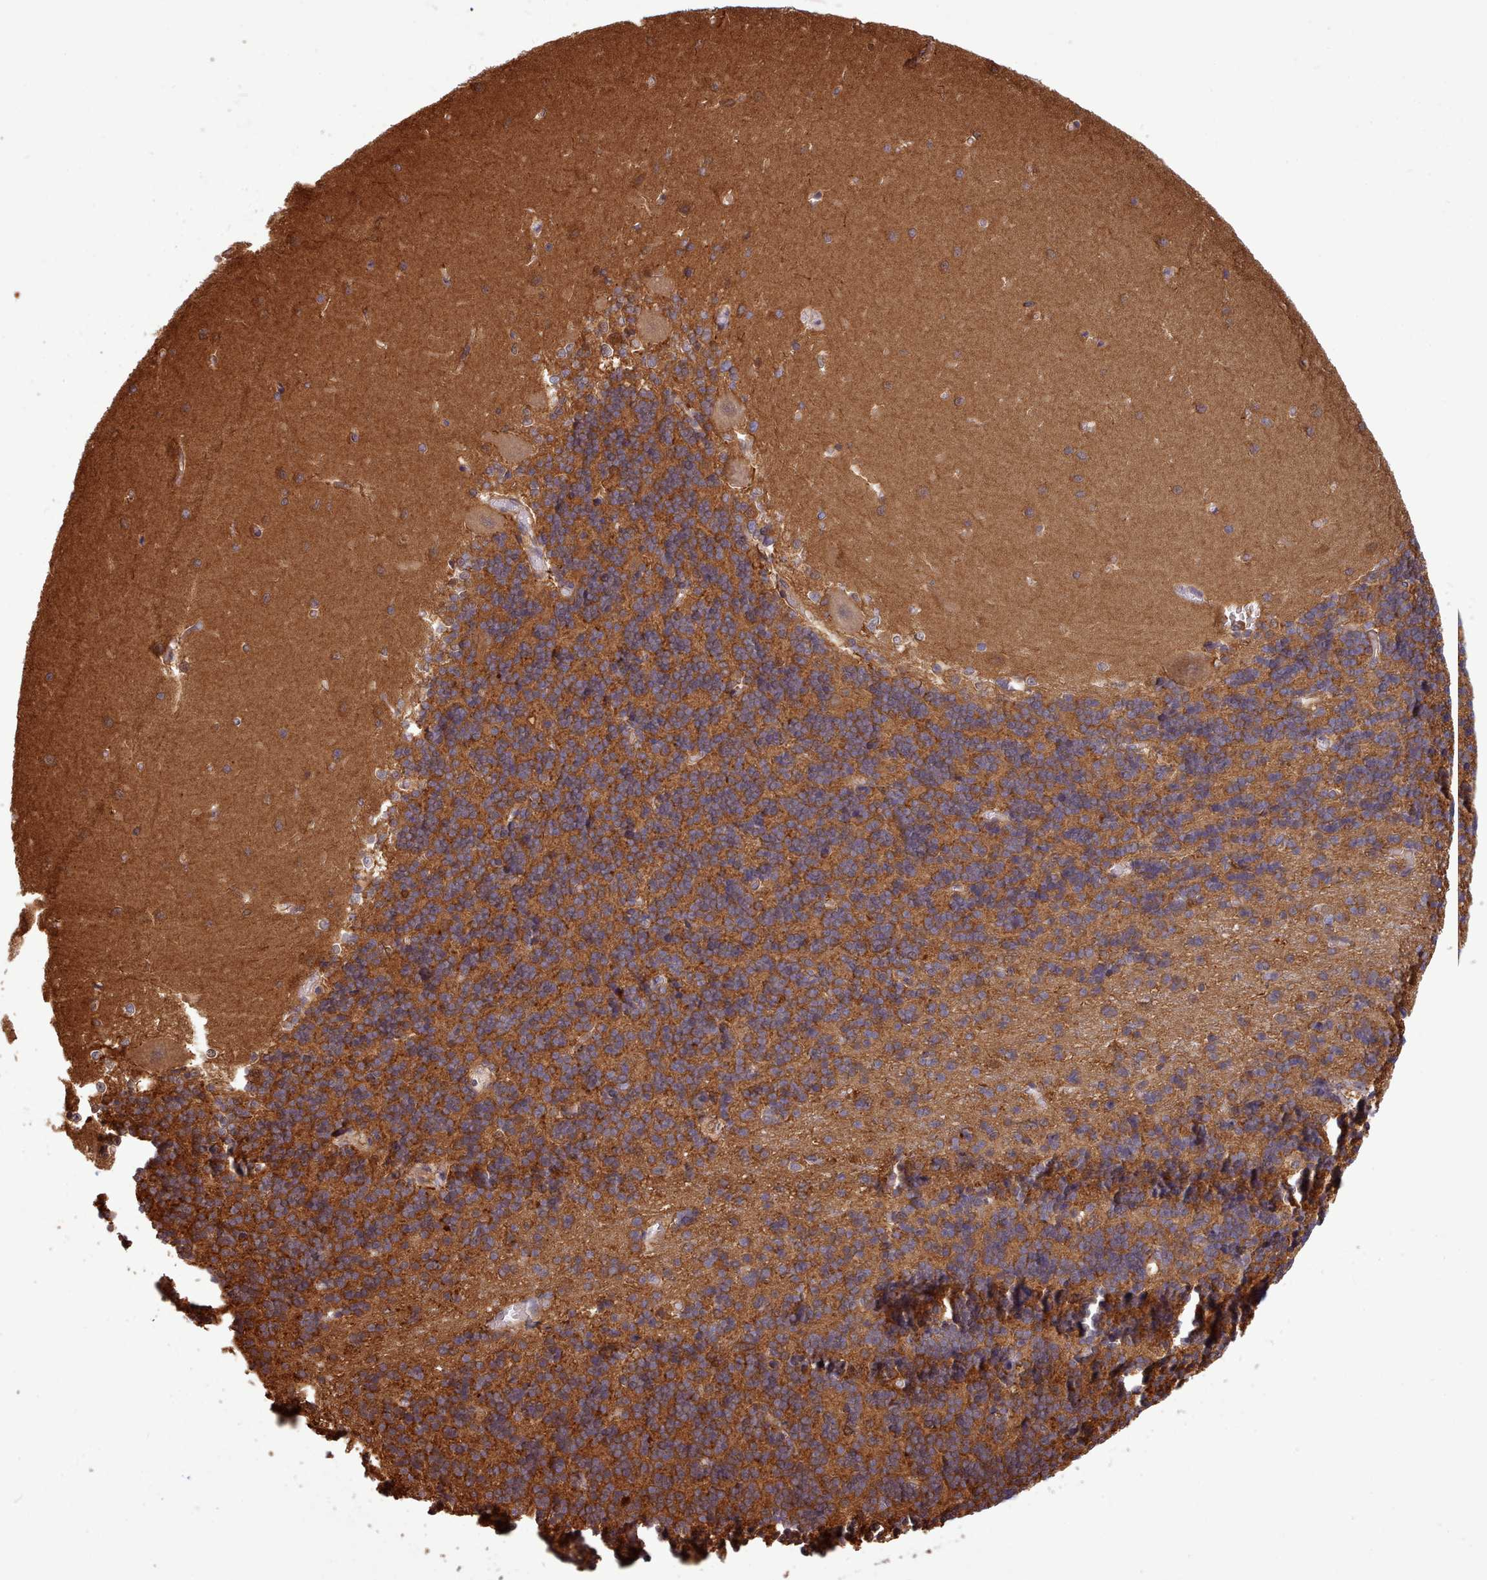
{"staining": {"intensity": "moderate", "quantity": ">75%", "location": "cytoplasmic/membranous"}, "tissue": "cerebellum", "cell_type": "Cells in granular layer", "image_type": "normal", "snomed": [{"axis": "morphology", "description": "Normal tissue, NOS"}, {"axis": "topography", "description": "Cerebellum"}], "caption": "This image displays unremarkable cerebellum stained with IHC to label a protein in brown. The cytoplasmic/membranous of cells in granular layer show moderate positivity for the protein. Nuclei are counter-stained blue.", "gene": "SLC4A9", "patient": {"sex": "male", "age": 37}}